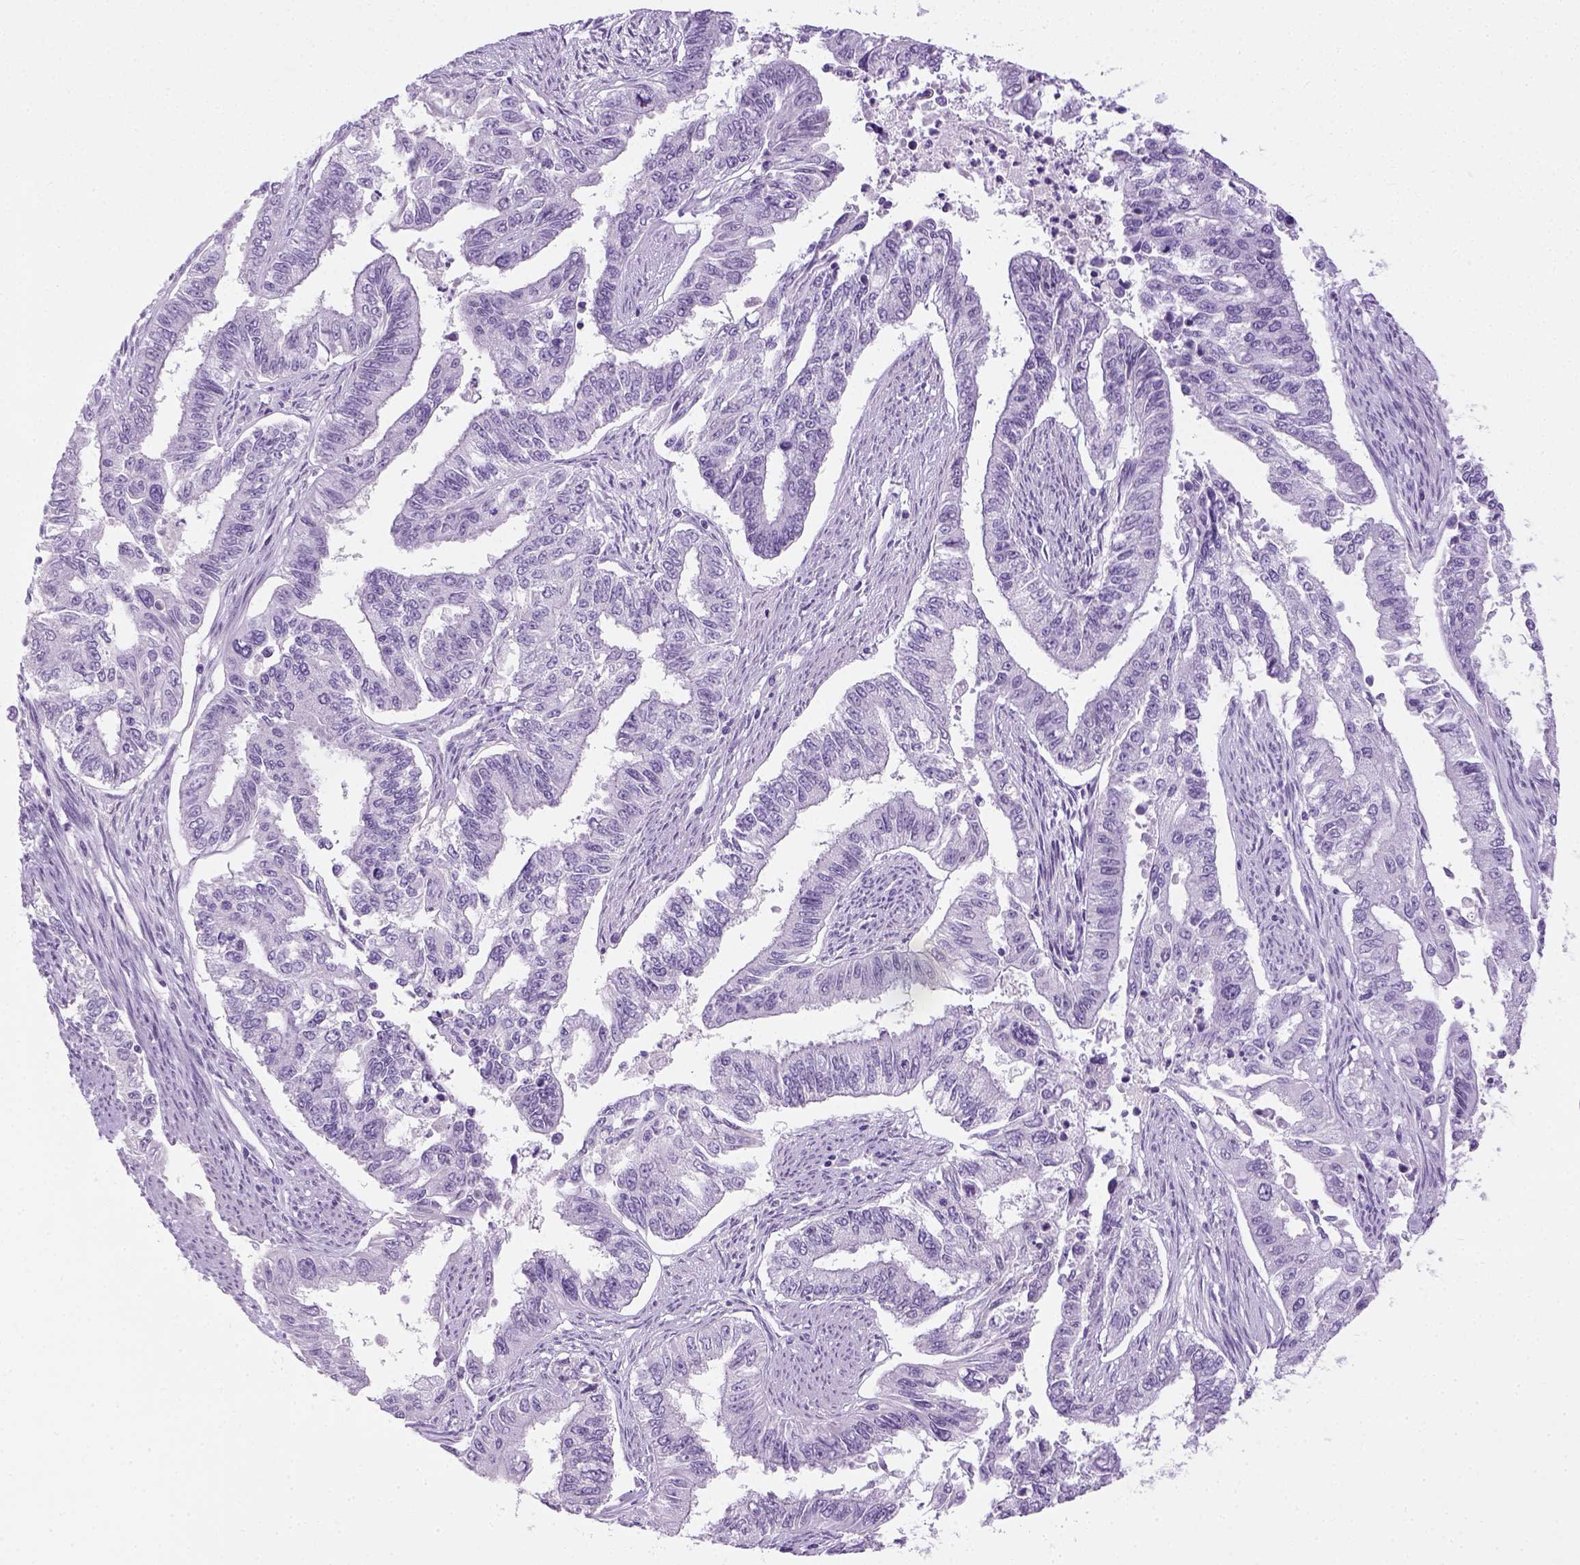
{"staining": {"intensity": "negative", "quantity": "none", "location": "none"}, "tissue": "endometrial cancer", "cell_type": "Tumor cells", "image_type": "cancer", "snomed": [{"axis": "morphology", "description": "Adenocarcinoma, NOS"}, {"axis": "topography", "description": "Uterus"}], "caption": "Immunohistochemical staining of endometrial cancer (adenocarcinoma) demonstrates no significant positivity in tumor cells.", "gene": "LGSN", "patient": {"sex": "female", "age": 59}}